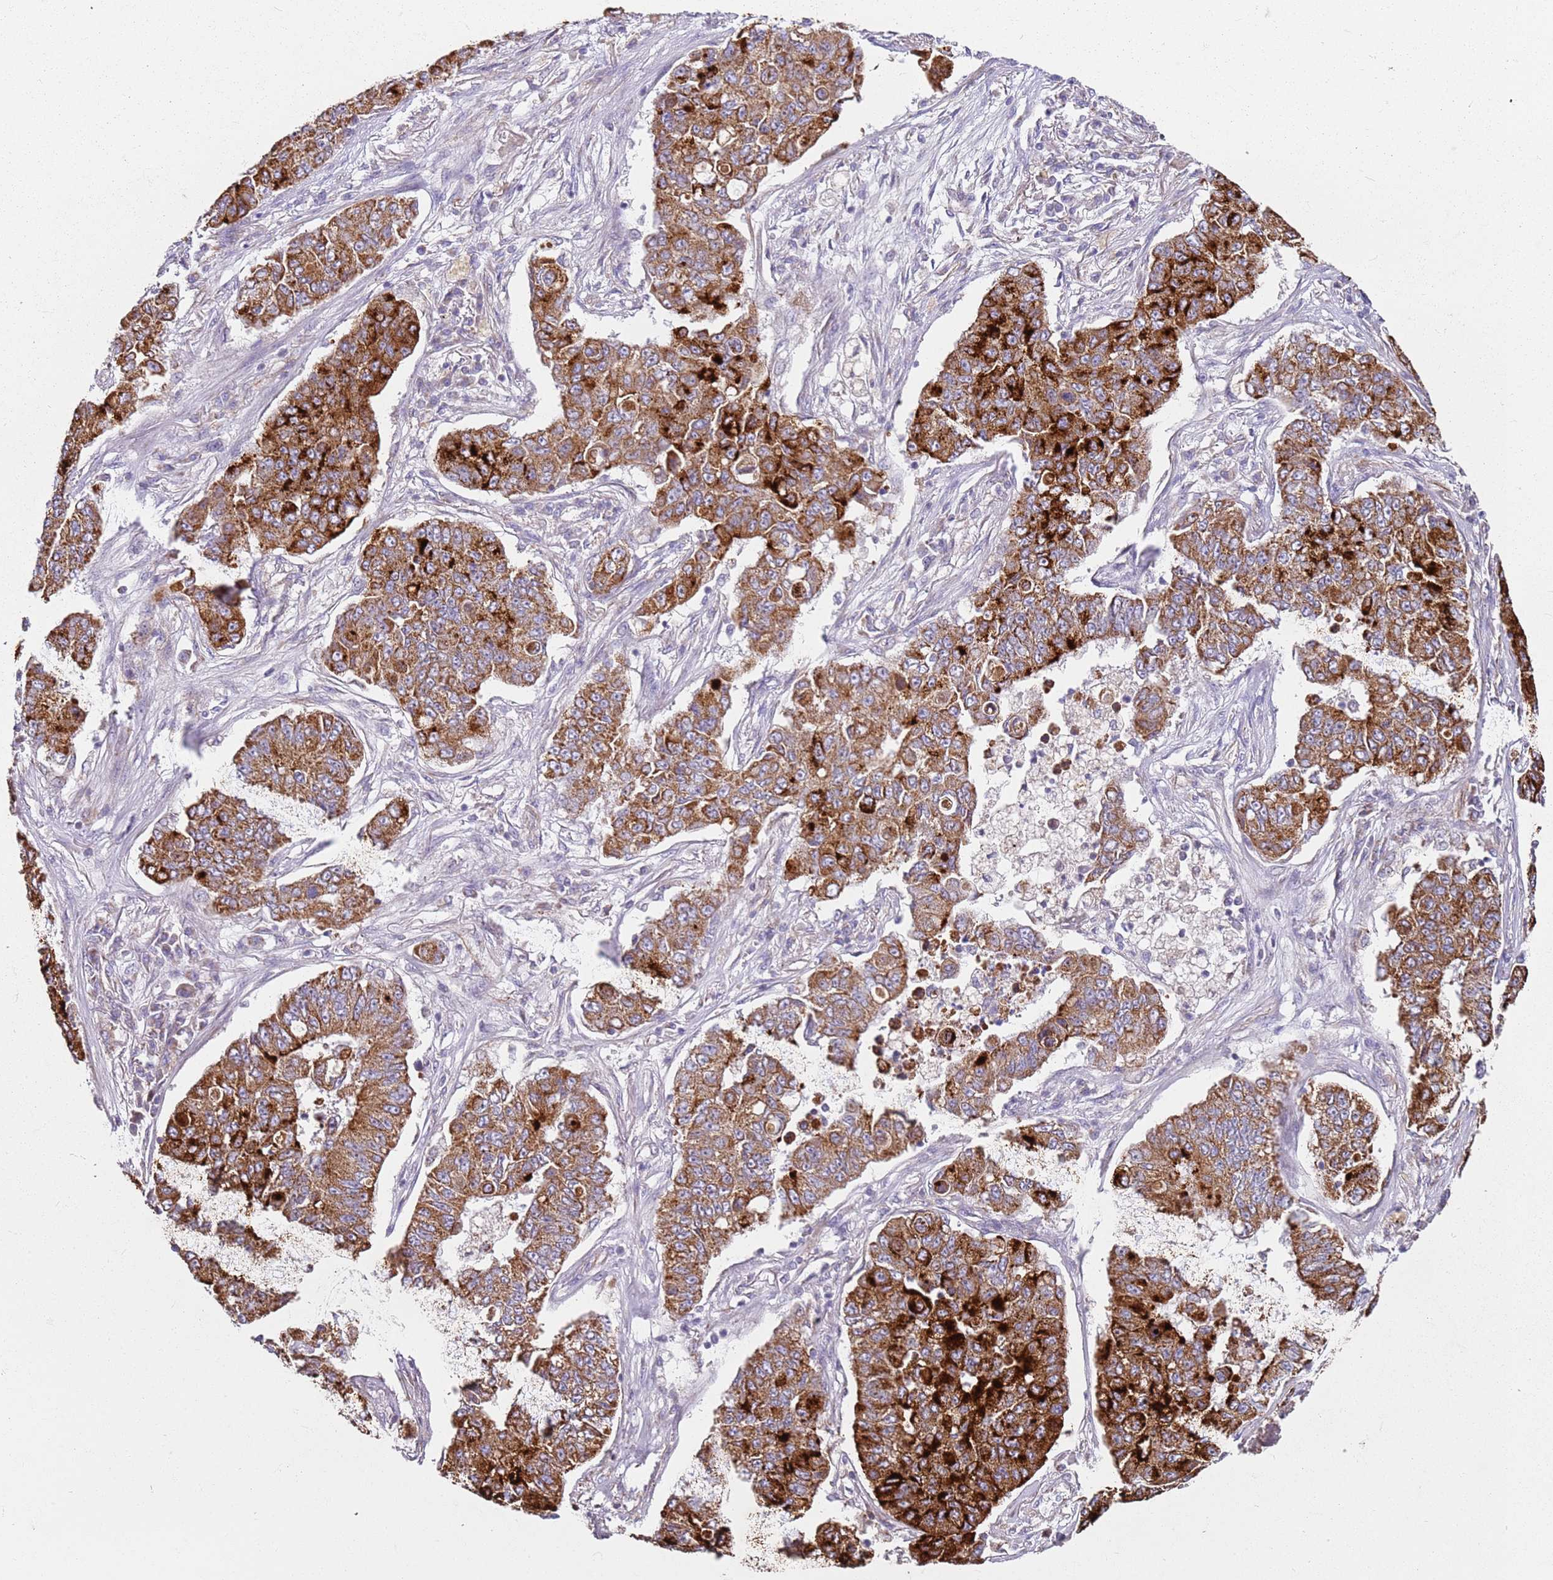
{"staining": {"intensity": "strong", "quantity": ">75%", "location": "cytoplasmic/membranous"}, "tissue": "lung cancer", "cell_type": "Tumor cells", "image_type": "cancer", "snomed": [{"axis": "morphology", "description": "Squamous cell carcinoma, NOS"}, {"axis": "topography", "description": "Lung"}], "caption": "Lung cancer stained with a protein marker shows strong staining in tumor cells.", "gene": "ALS2", "patient": {"sex": "male", "age": 74}}